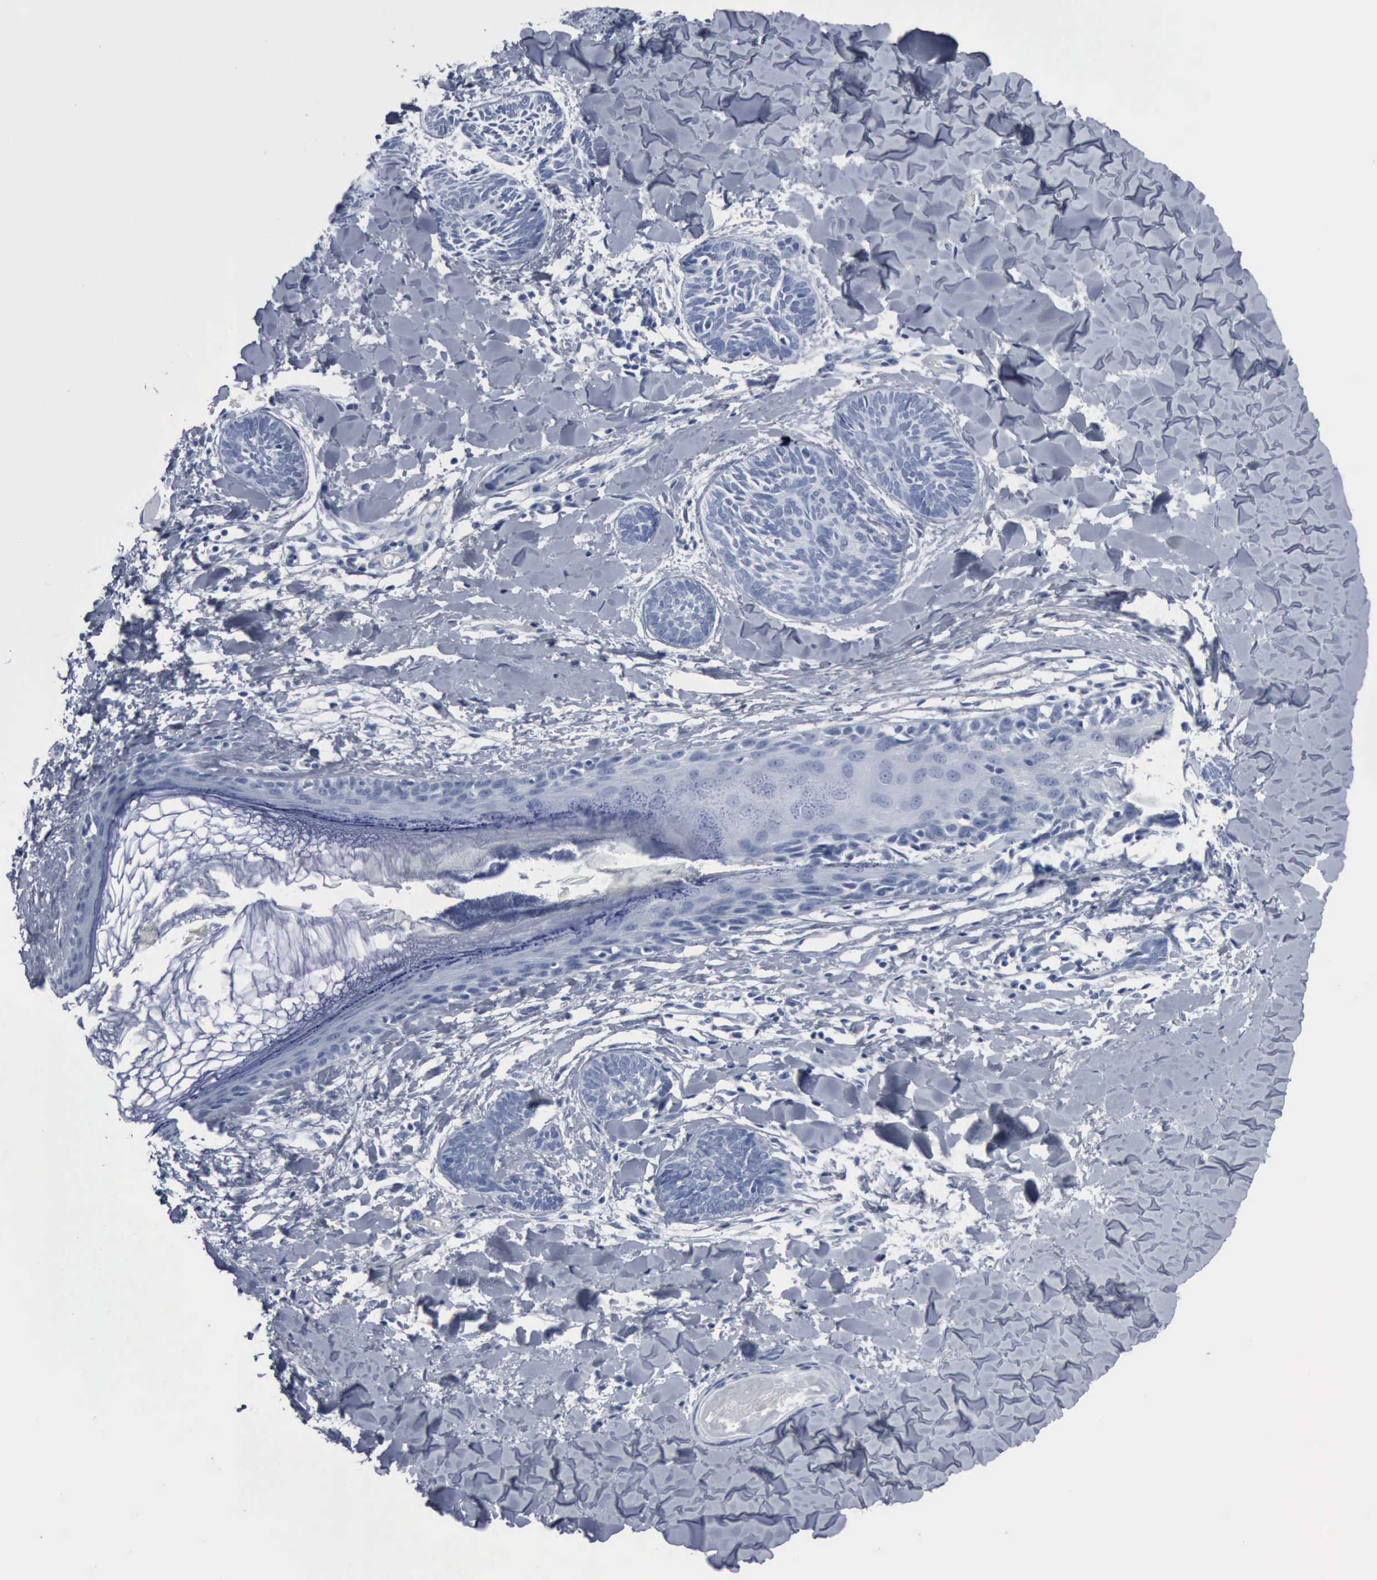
{"staining": {"intensity": "negative", "quantity": "none", "location": "none"}, "tissue": "skin cancer", "cell_type": "Tumor cells", "image_type": "cancer", "snomed": [{"axis": "morphology", "description": "Basal cell carcinoma"}, {"axis": "topography", "description": "Skin"}], "caption": "A high-resolution photomicrograph shows IHC staining of basal cell carcinoma (skin), which reveals no significant staining in tumor cells.", "gene": "DMD", "patient": {"sex": "female", "age": 81}}